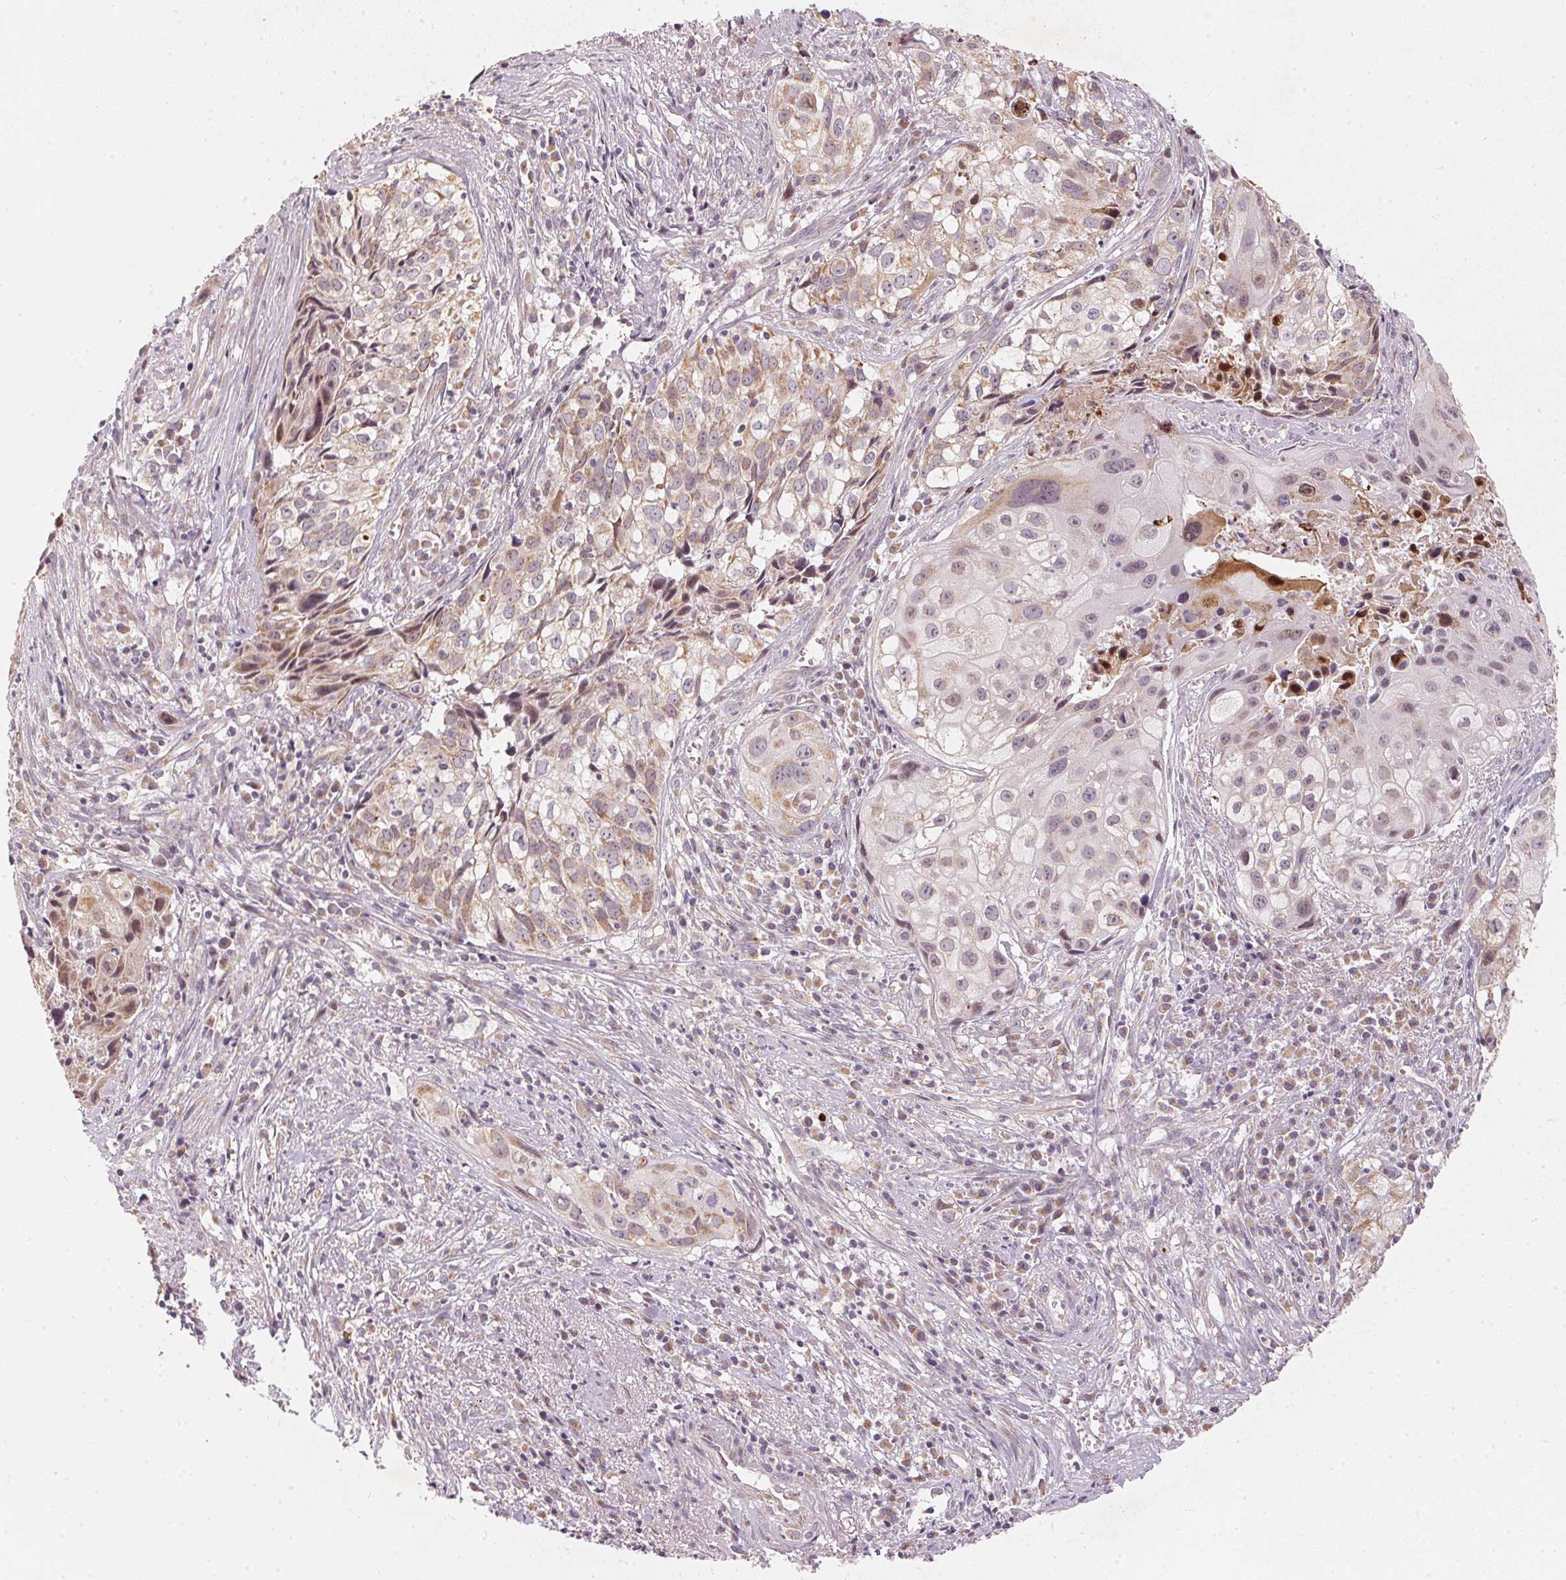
{"staining": {"intensity": "weak", "quantity": "25%-75%", "location": "cytoplasmic/membranous"}, "tissue": "cervical cancer", "cell_type": "Tumor cells", "image_type": "cancer", "snomed": [{"axis": "morphology", "description": "Squamous cell carcinoma, NOS"}, {"axis": "topography", "description": "Cervix"}], "caption": "This is an image of IHC staining of cervical cancer, which shows weak positivity in the cytoplasmic/membranous of tumor cells.", "gene": "MATCAP1", "patient": {"sex": "female", "age": 53}}